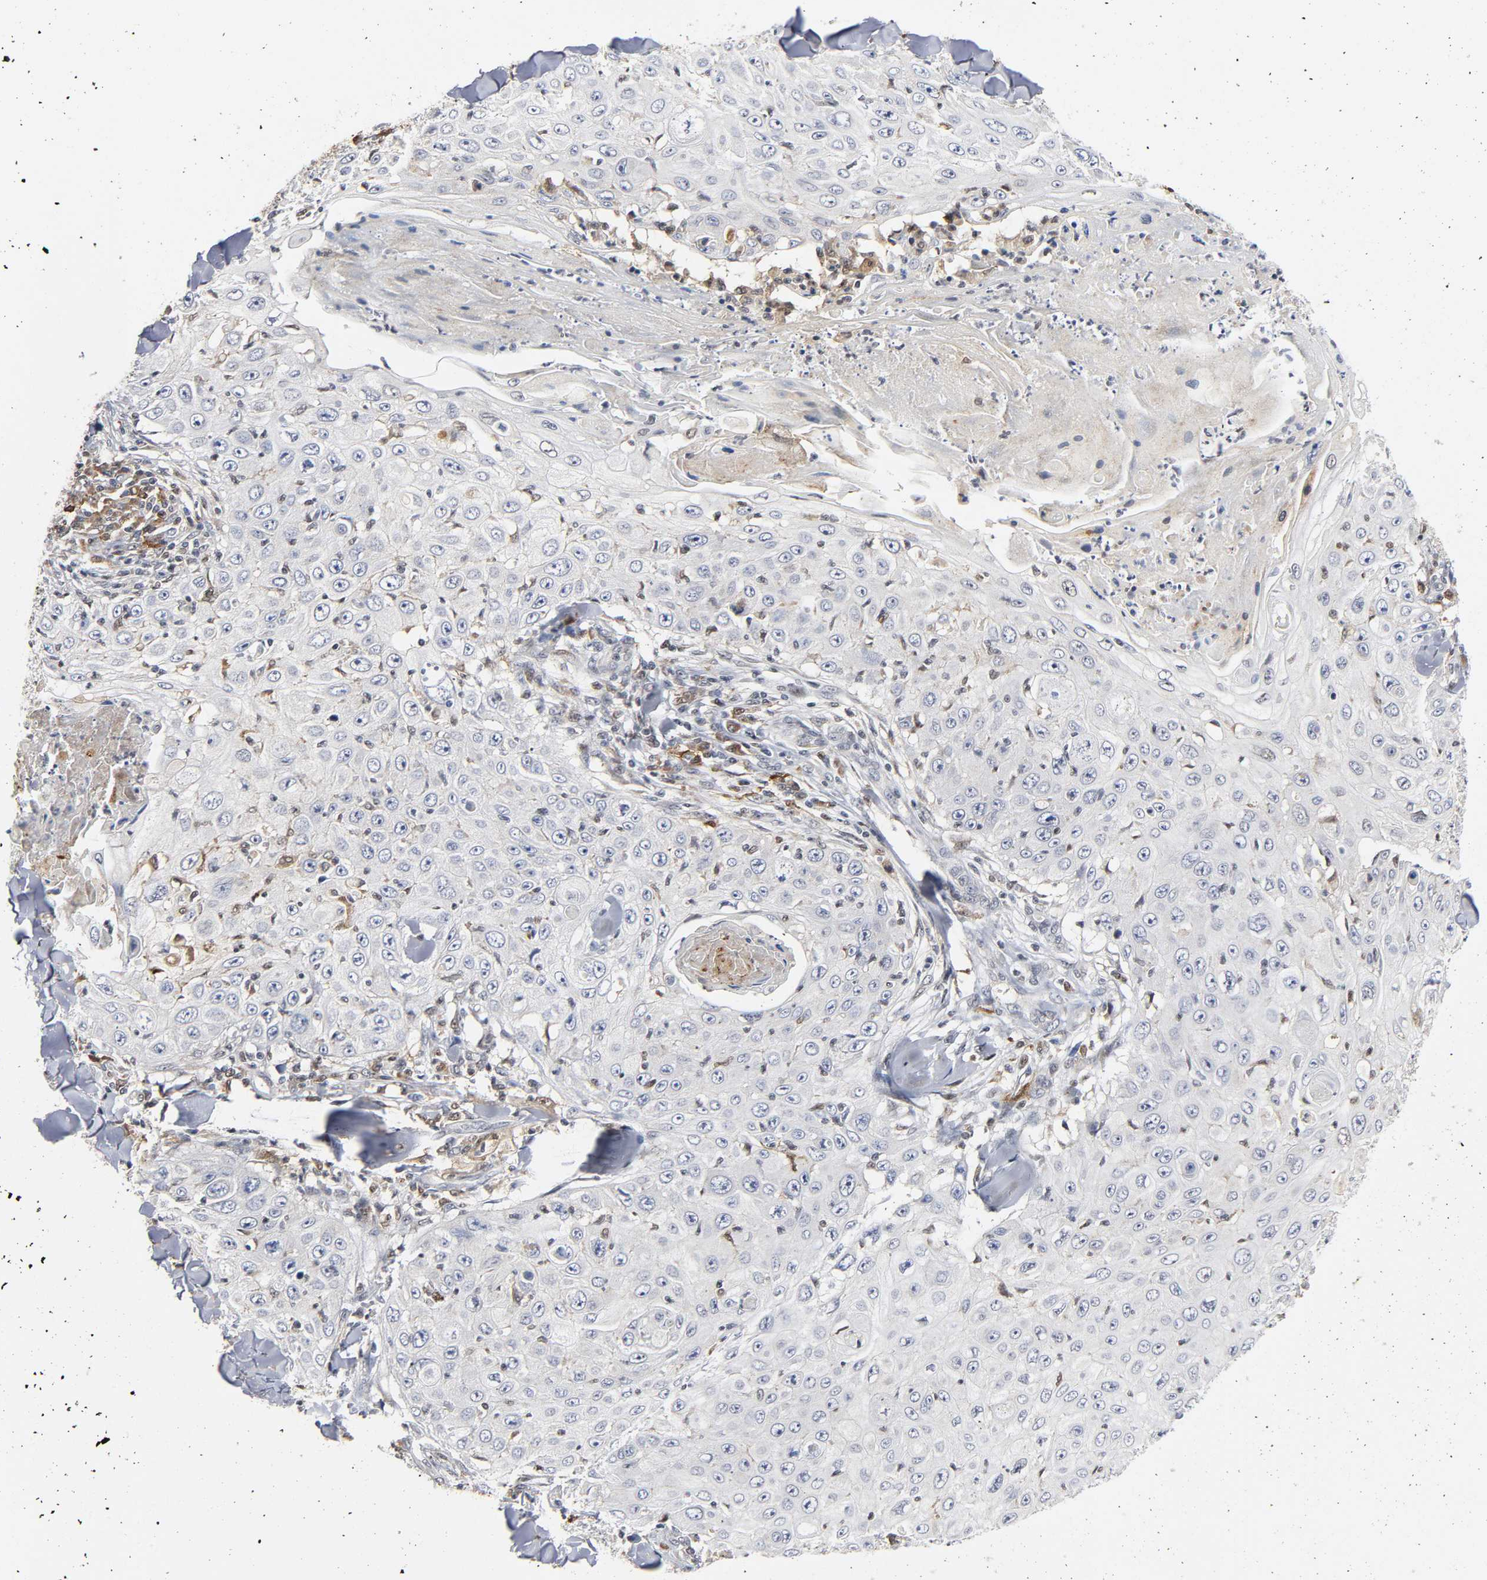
{"staining": {"intensity": "negative", "quantity": "none", "location": "none"}, "tissue": "skin cancer", "cell_type": "Tumor cells", "image_type": "cancer", "snomed": [{"axis": "morphology", "description": "Squamous cell carcinoma, NOS"}, {"axis": "topography", "description": "Skin"}], "caption": "The immunohistochemistry (IHC) micrograph has no significant staining in tumor cells of skin squamous cell carcinoma tissue. (Brightfield microscopy of DAB (3,3'-diaminobenzidine) IHC at high magnification).", "gene": "KAT2B", "patient": {"sex": "male", "age": 86}}